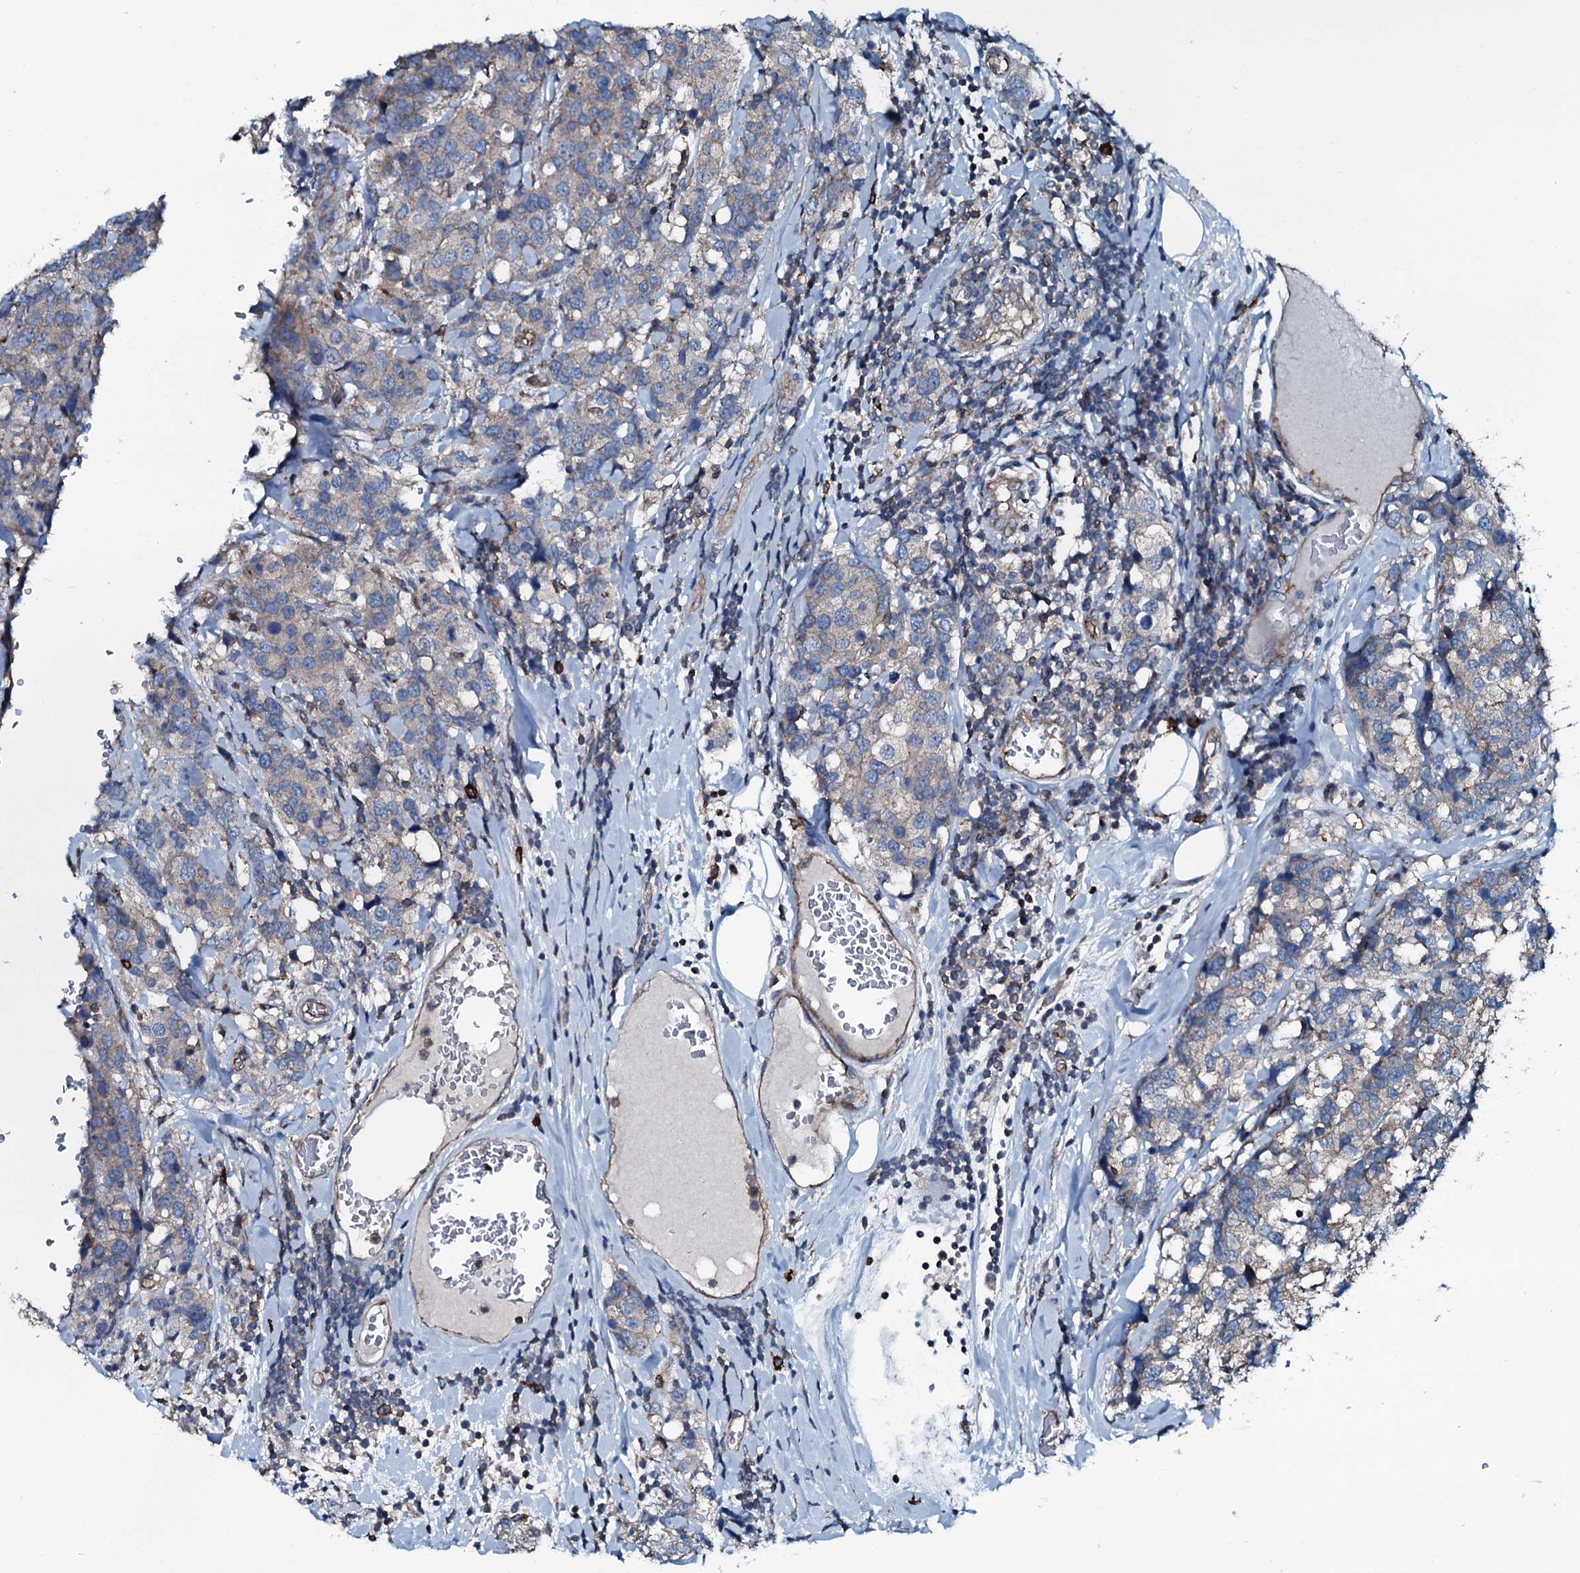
{"staining": {"intensity": "weak", "quantity": "<25%", "location": "cytoplasmic/membranous"}, "tissue": "breast cancer", "cell_type": "Tumor cells", "image_type": "cancer", "snomed": [{"axis": "morphology", "description": "Lobular carcinoma"}, {"axis": "topography", "description": "Breast"}], "caption": "Tumor cells are negative for protein expression in human breast cancer.", "gene": "SLC25A38", "patient": {"sex": "female", "age": 59}}